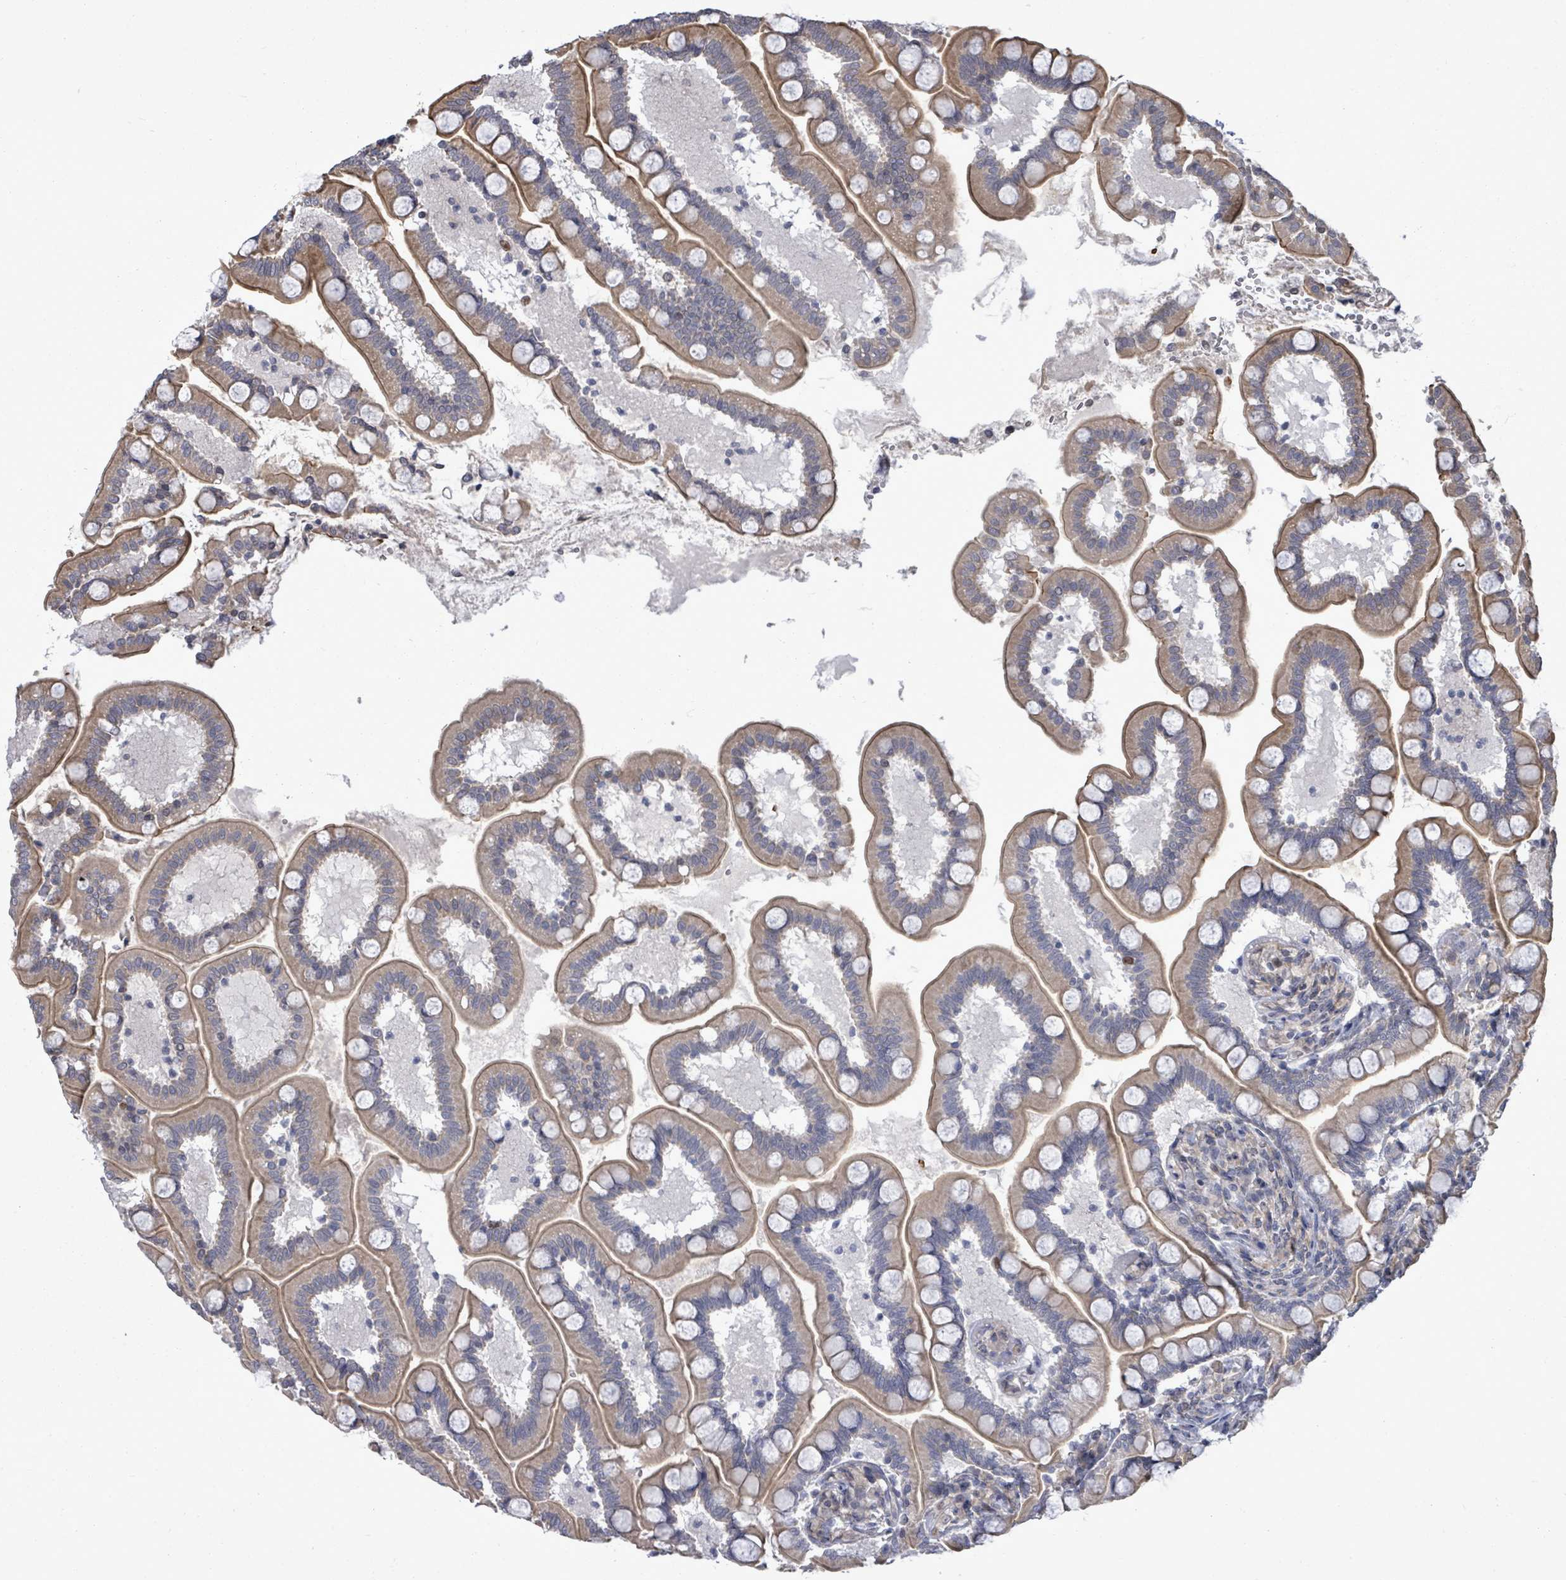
{"staining": {"intensity": "weak", "quantity": "25%-75%", "location": "cytoplasmic/membranous"}, "tissue": "small intestine", "cell_type": "Glandular cells", "image_type": "normal", "snomed": [{"axis": "morphology", "description": "Normal tissue, NOS"}, {"axis": "topography", "description": "Small intestine"}], "caption": "The micrograph demonstrates immunohistochemical staining of unremarkable small intestine. There is weak cytoplasmic/membranous expression is identified in about 25%-75% of glandular cells. The protein of interest is stained brown, and the nuclei are stained in blue (DAB (3,3'-diaminobenzidine) IHC with brightfield microscopy, high magnification).", "gene": "PAPSS1", "patient": {"sex": "female", "age": 64}}